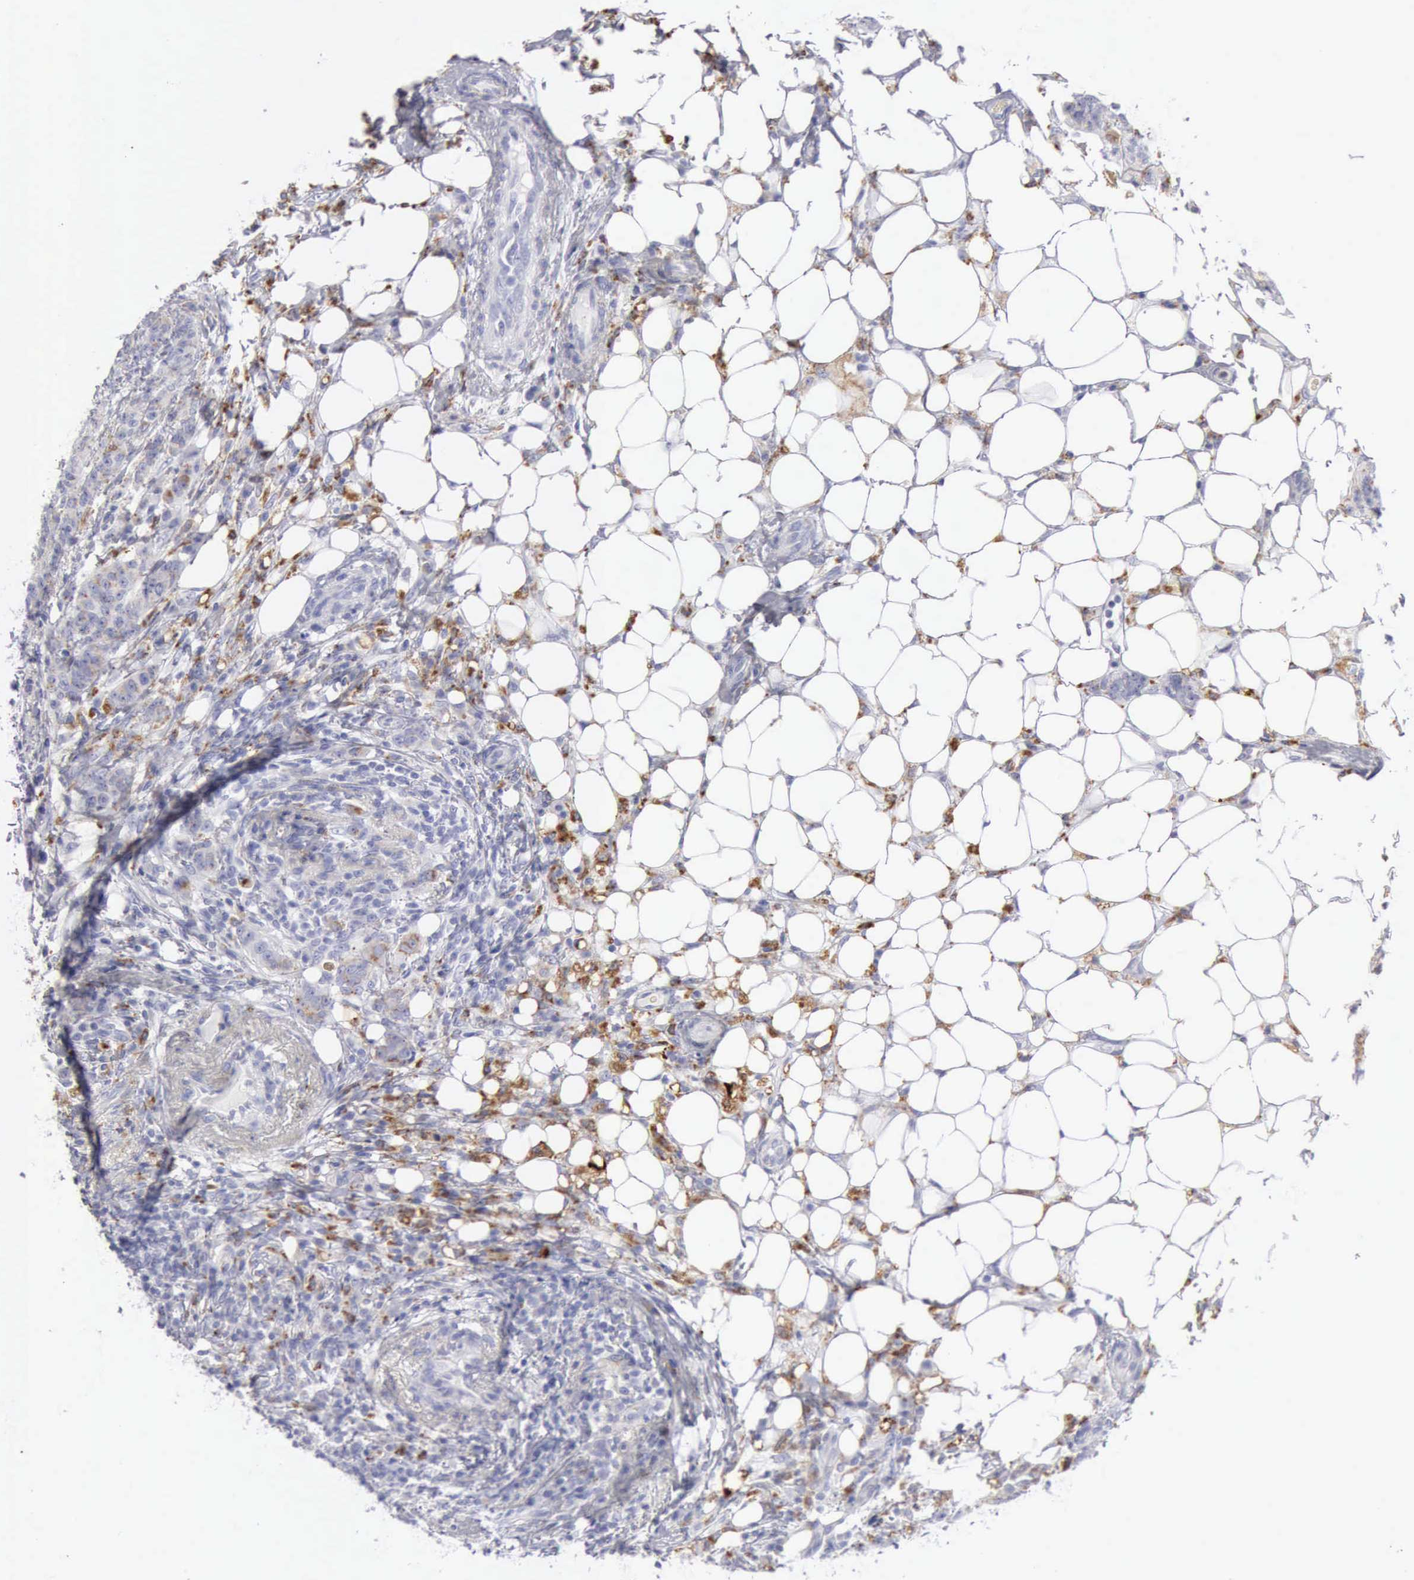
{"staining": {"intensity": "weak", "quantity": "<25%", "location": "cytoplasmic/membranous"}, "tissue": "breast cancer", "cell_type": "Tumor cells", "image_type": "cancer", "snomed": [{"axis": "morphology", "description": "Duct carcinoma"}, {"axis": "topography", "description": "Breast"}], "caption": "IHC image of breast intraductal carcinoma stained for a protein (brown), which exhibits no expression in tumor cells.", "gene": "CTSS", "patient": {"sex": "female", "age": 40}}